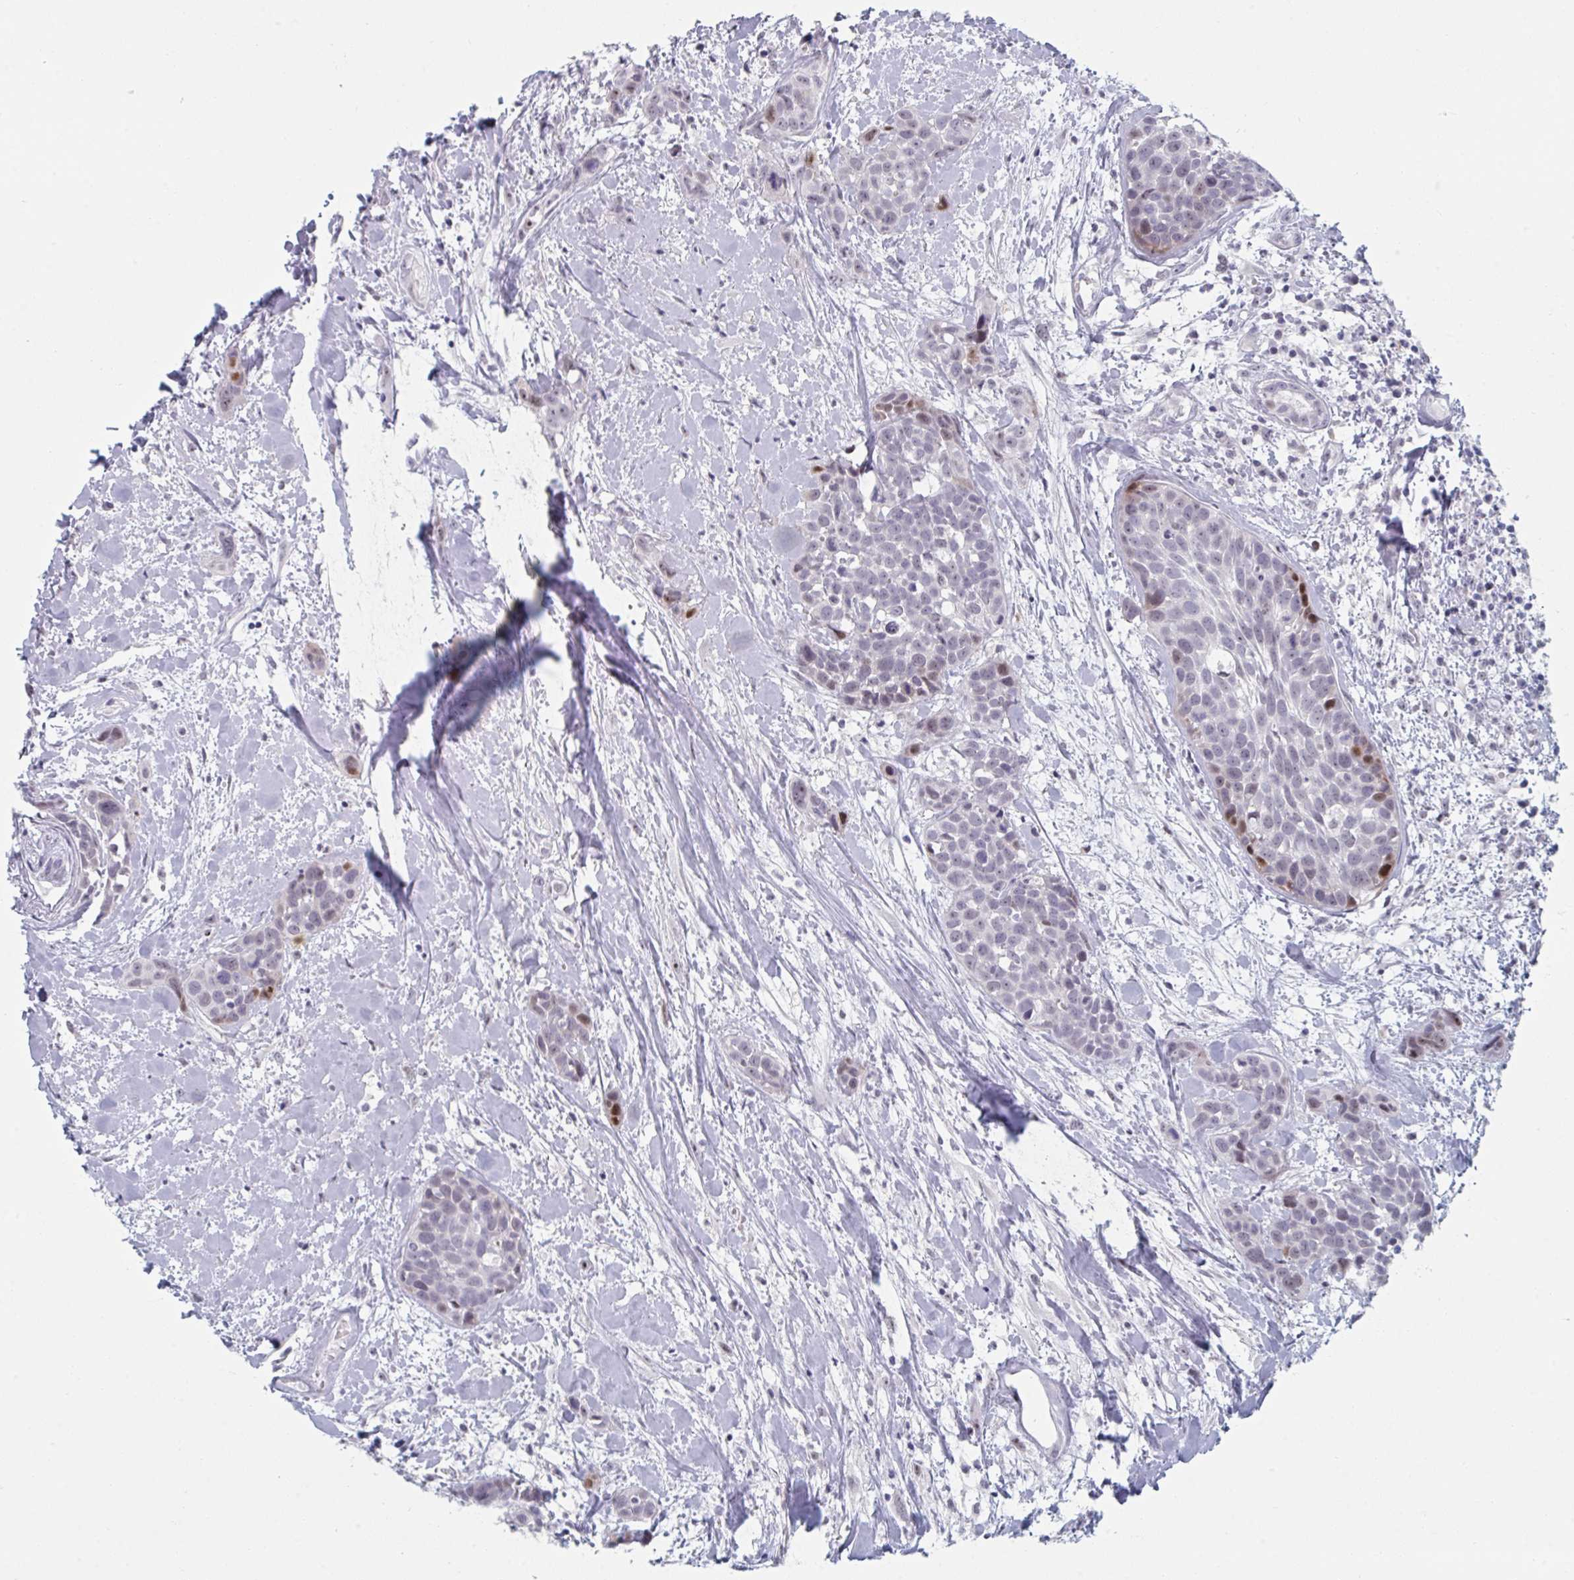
{"staining": {"intensity": "moderate", "quantity": "<25%", "location": "nuclear"}, "tissue": "head and neck cancer", "cell_type": "Tumor cells", "image_type": "cancer", "snomed": [{"axis": "morphology", "description": "Squamous cell carcinoma, NOS"}, {"axis": "topography", "description": "Head-Neck"}], "caption": "Immunohistochemistry photomicrograph of neoplastic tissue: human head and neck squamous cell carcinoma stained using immunohistochemistry shows low levels of moderate protein expression localized specifically in the nuclear of tumor cells, appearing as a nuclear brown color.", "gene": "NR1H2", "patient": {"sex": "female", "age": 50}}